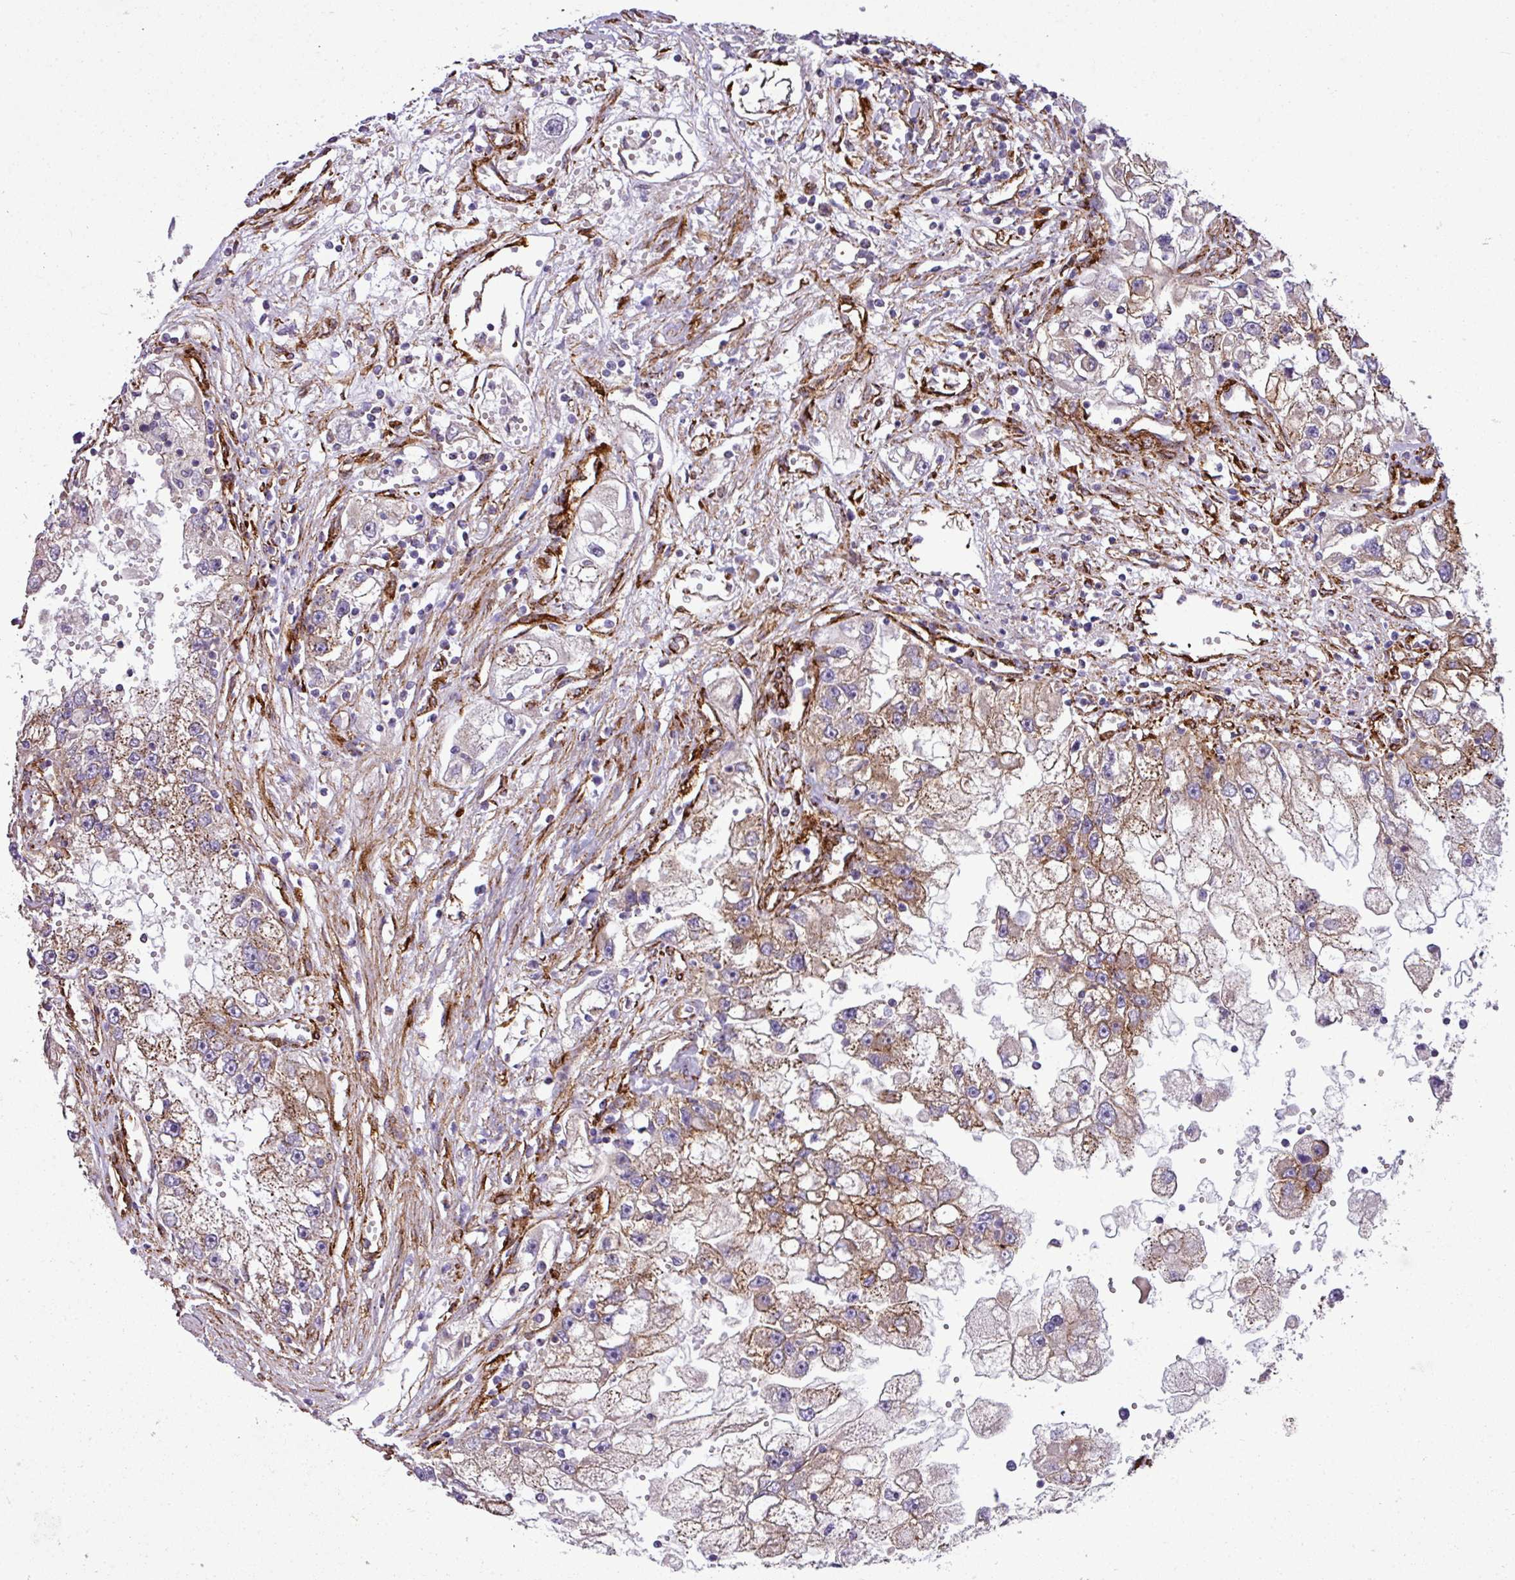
{"staining": {"intensity": "moderate", "quantity": "25%-75%", "location": "cytoplasmic/membranous"}, "tissue": "renal cancer", "cell_type": "Tumor cells", "image_type": "cancer", "snomed": [{"axis": "morphology", "description": "Adenocarcinoma, NOS"}, {"axis": "topography", "description": "Kidney"}], "caption": "Renal cancer stained with a protein marker displays moderate staining in tumor cells.", "gene": "FAM47E", "patient": {"sex": "male", "age": 63}}